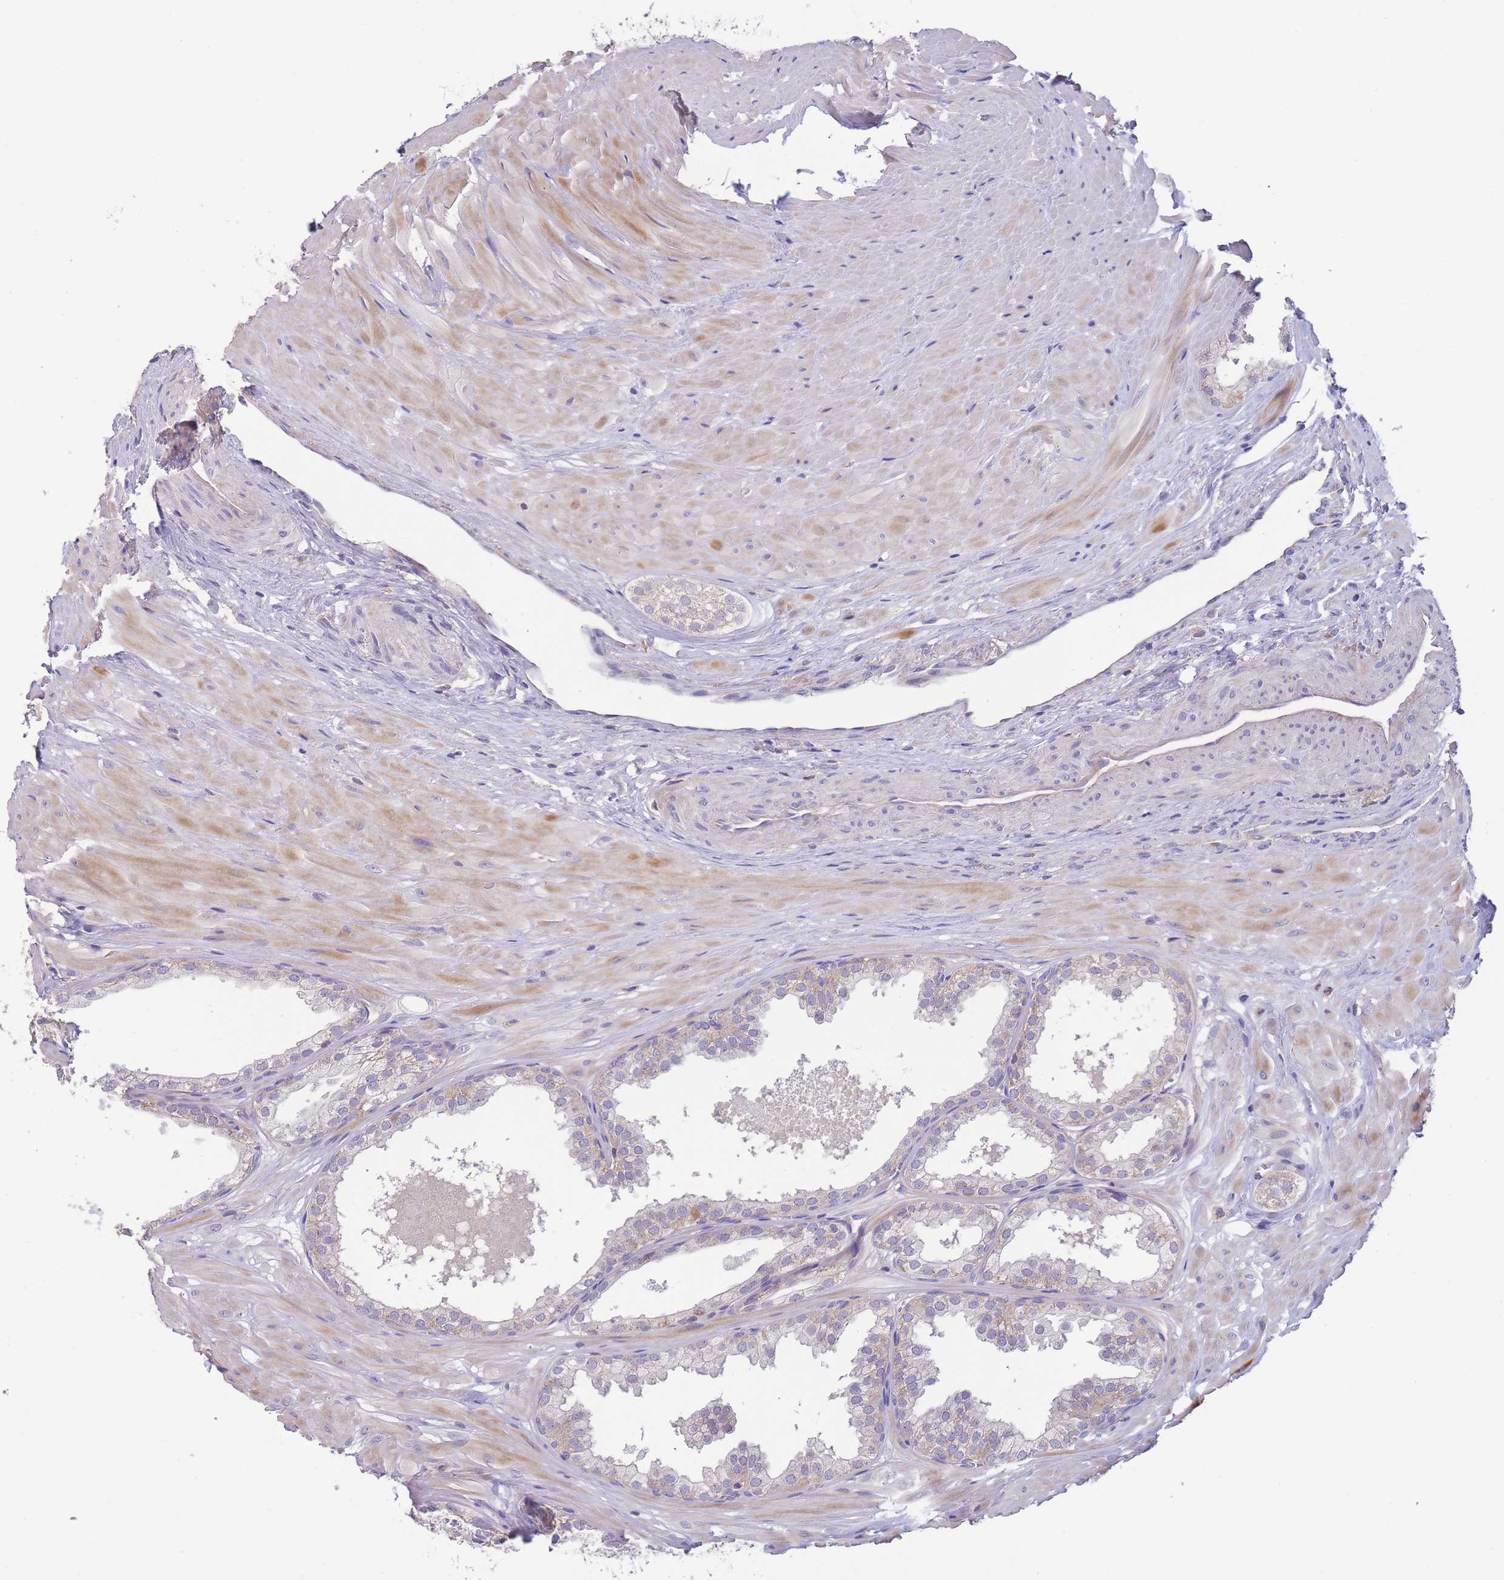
{"staining": {"intensity": "moderate", "quantity": "<25%", "location": "cytoplasmic/membranous"}, "tissue": "prostate", "cell_type": "Glandular cells", "image_type": "normal", "snomed": [{"axis": "morphology", "description": "Normal tissue, NOS"}, {"axis": "topography", "description": "Prostate"}, {"axis": "topography", "description": "Peripheral nerve tissue"}], "caption": "The histopathology image reveals a brown stain indicating the presence of a protein in the cytoplasmic/membranous of glandular cells in prostate.", "gene": "SLC25A42", "patient": {"sex": "male", "age": 55}}